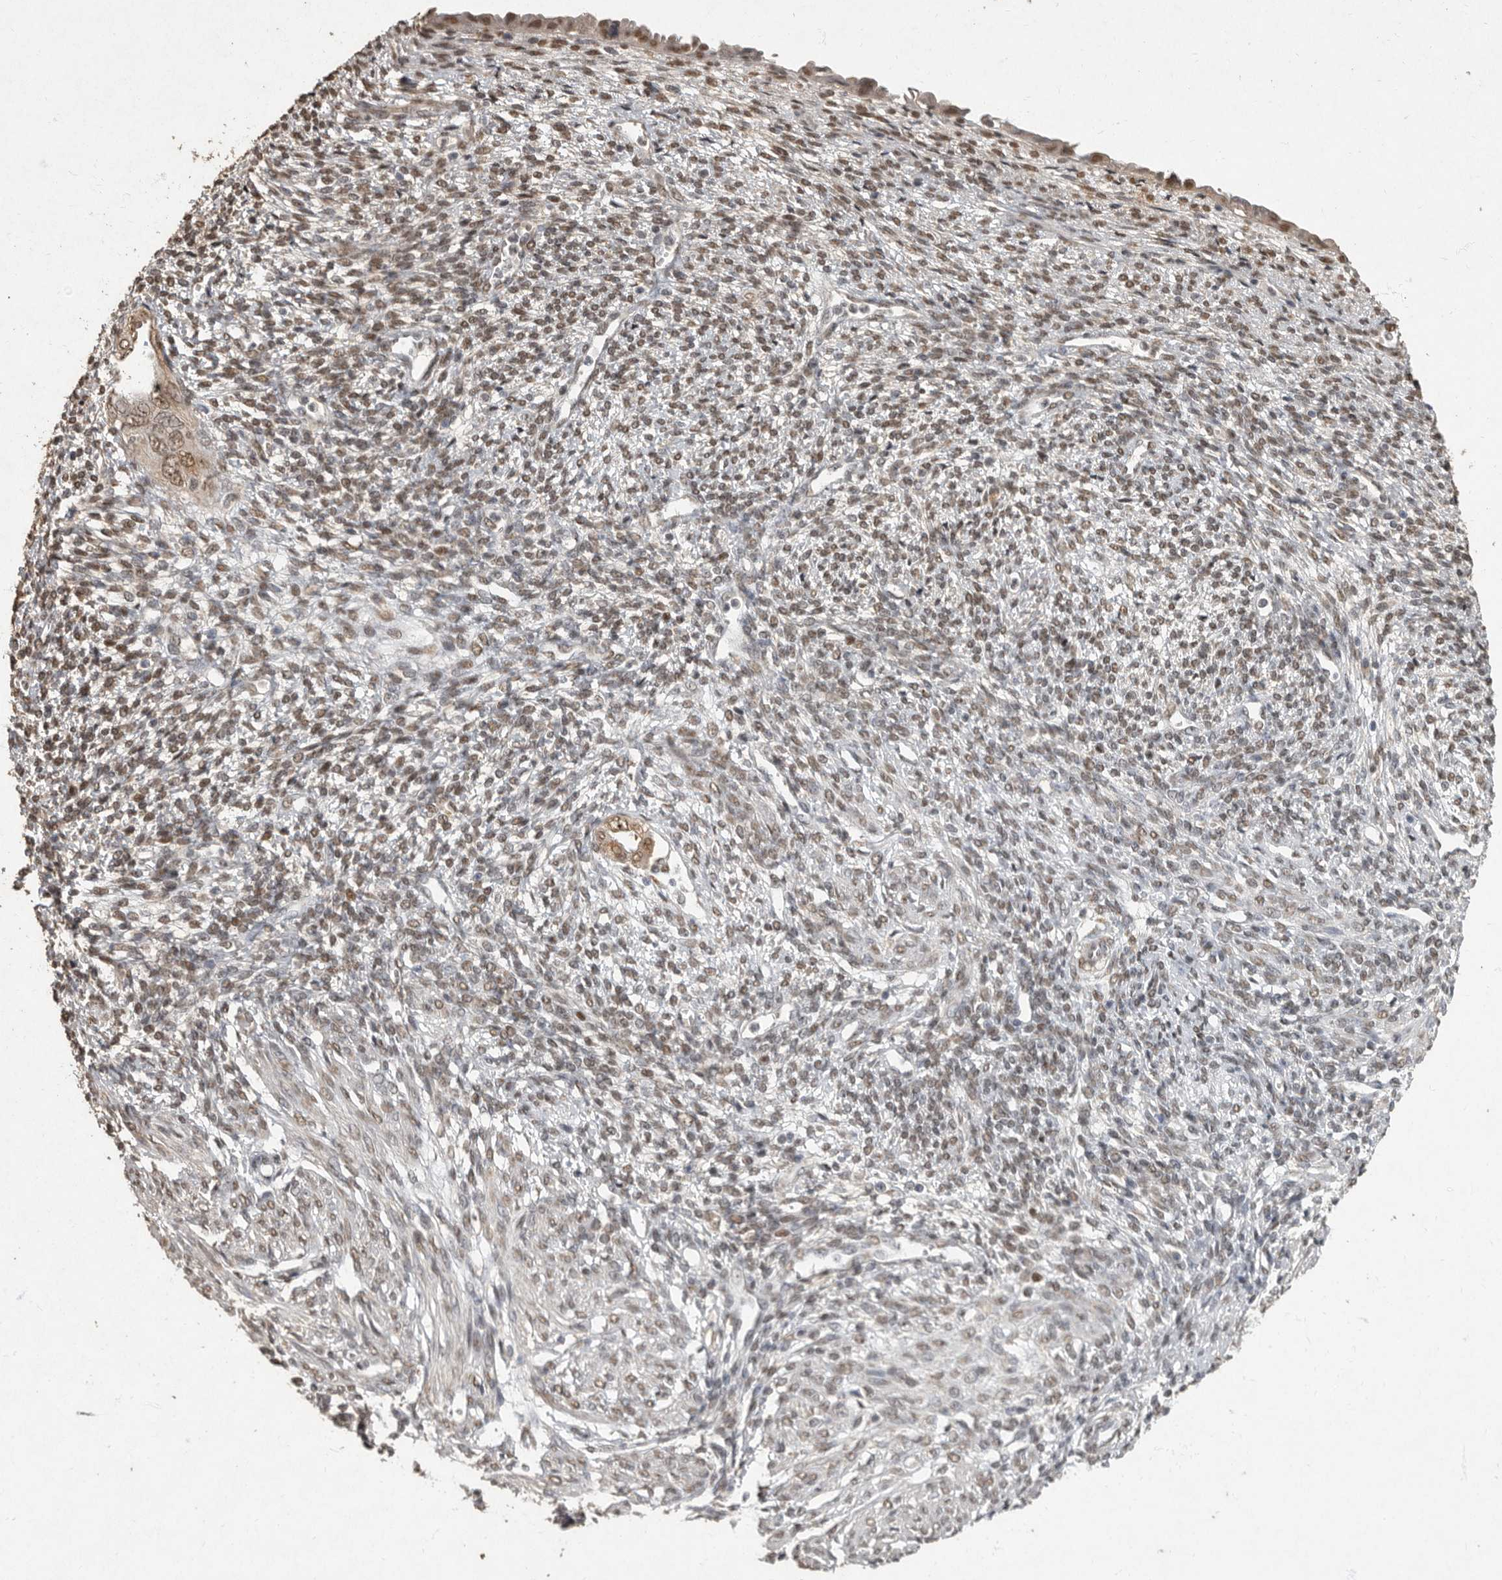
{"staining": {"intensity": "negative", "quantity": "none", "location": "none"}, "tissue": "endometrium", "cell_type": "Cells in endometrial stroma", "image_type": "normal", "snomed": [{"axis": "morphology", "description": "Normal tissue, NOS"}, {"axis": "topography", "description": "Endometrium"}], "caption": "DAB (3,3'-diaminobenzidine) immunohistochemical staining of benign human endometrium exhibits no significant expression in cells in endometrial stroma.", "gene": "NBL1", "patient": {"sex": "female", "age": 66}}